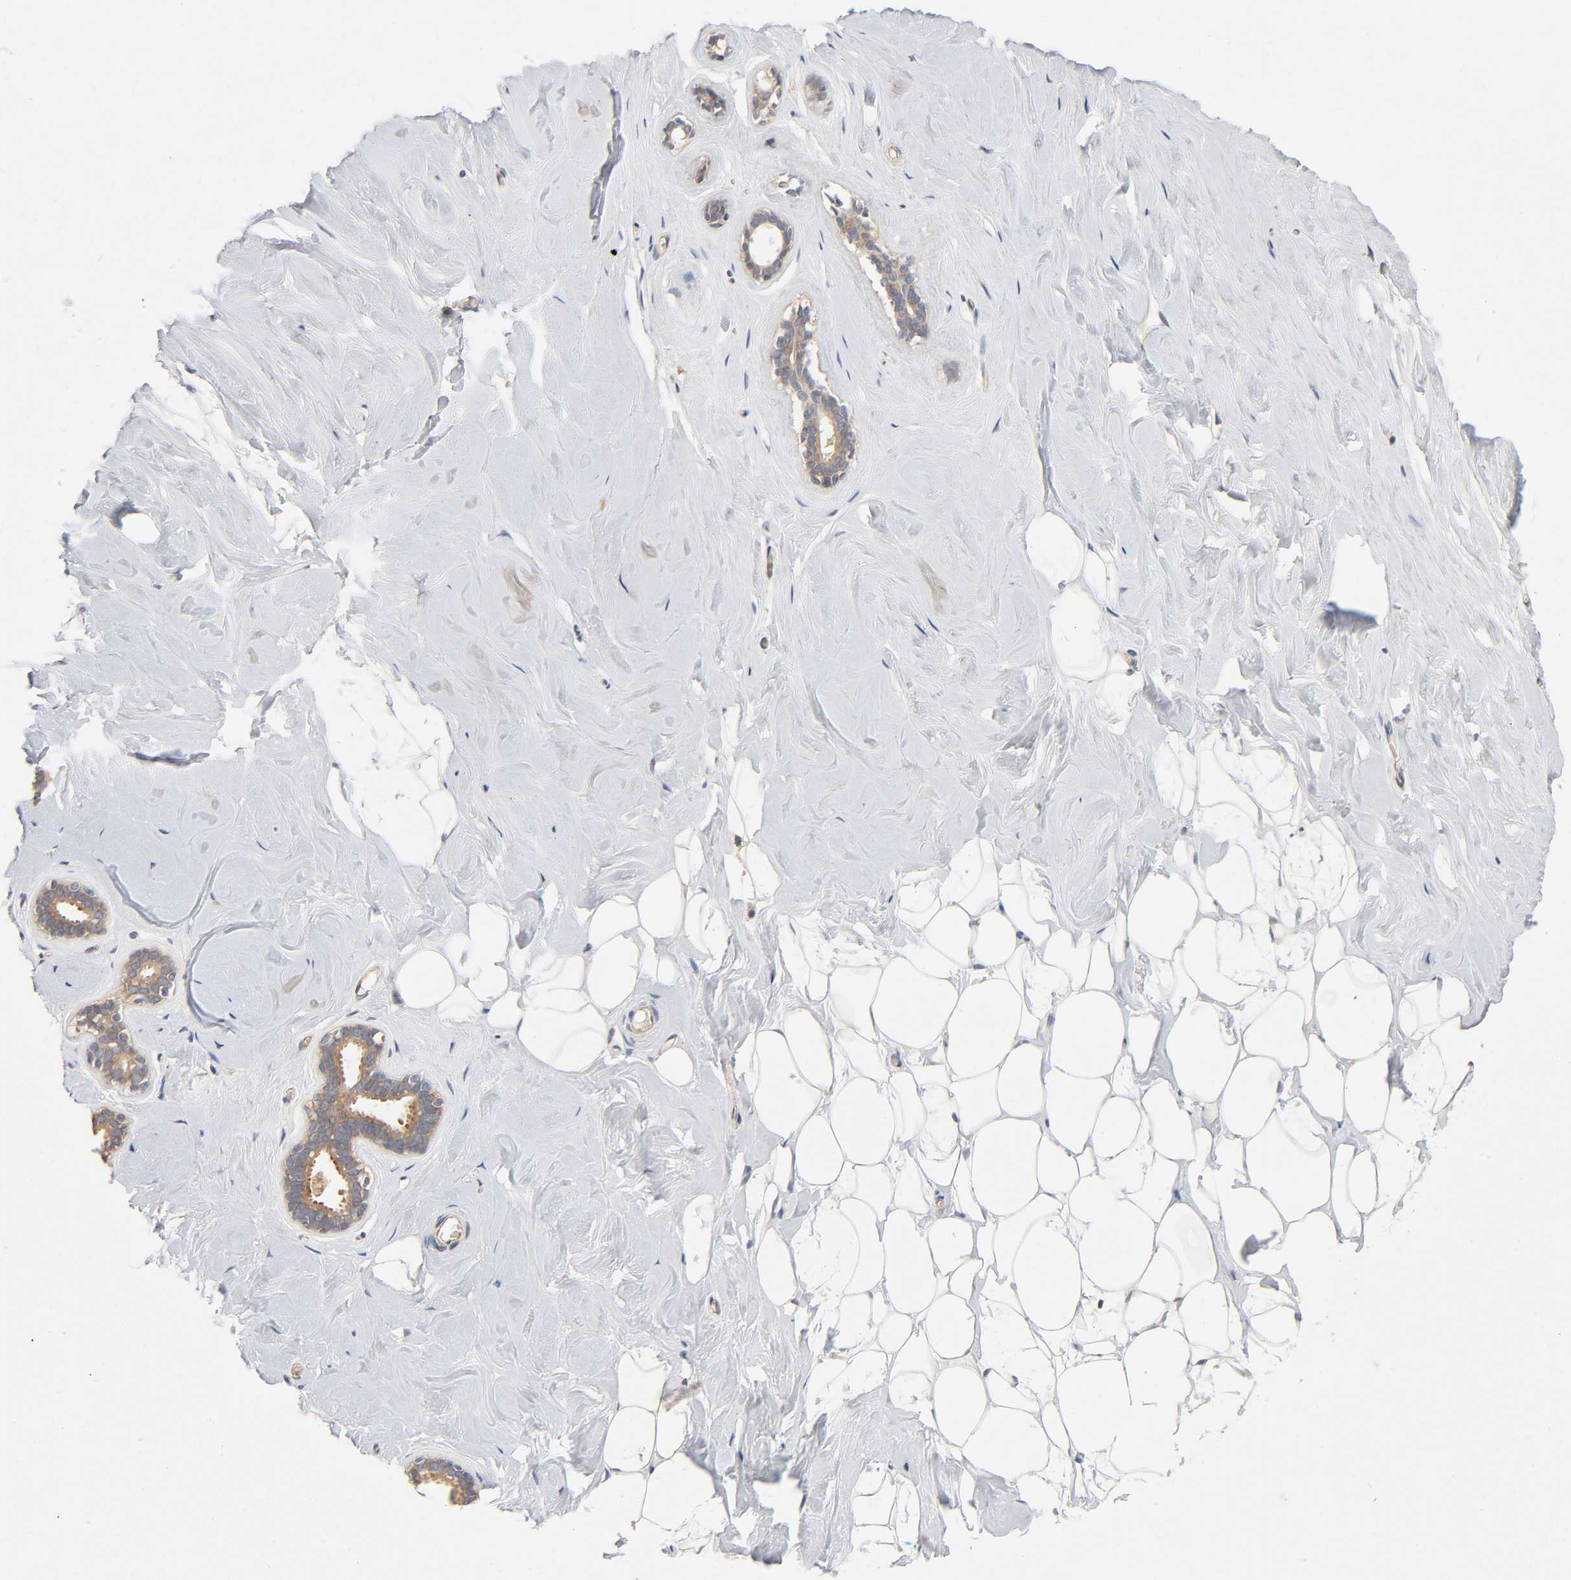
{"staining": {"intensity": "negative", "quantity": "none", "location": "none"}, "tissue": "breast", "cell_type": "Adipocytes", "image_type": "normal", "snomed": [{"axis": "morphology", "description": "Normal tissue, NOS"}, {"axis": "topography", "description": "Breast"}], "caption": "The micrograph shows no staining of adipocytes in benign breast.", "gene": "IQCJ", "patient": {"sex": "female", "age": 75}}